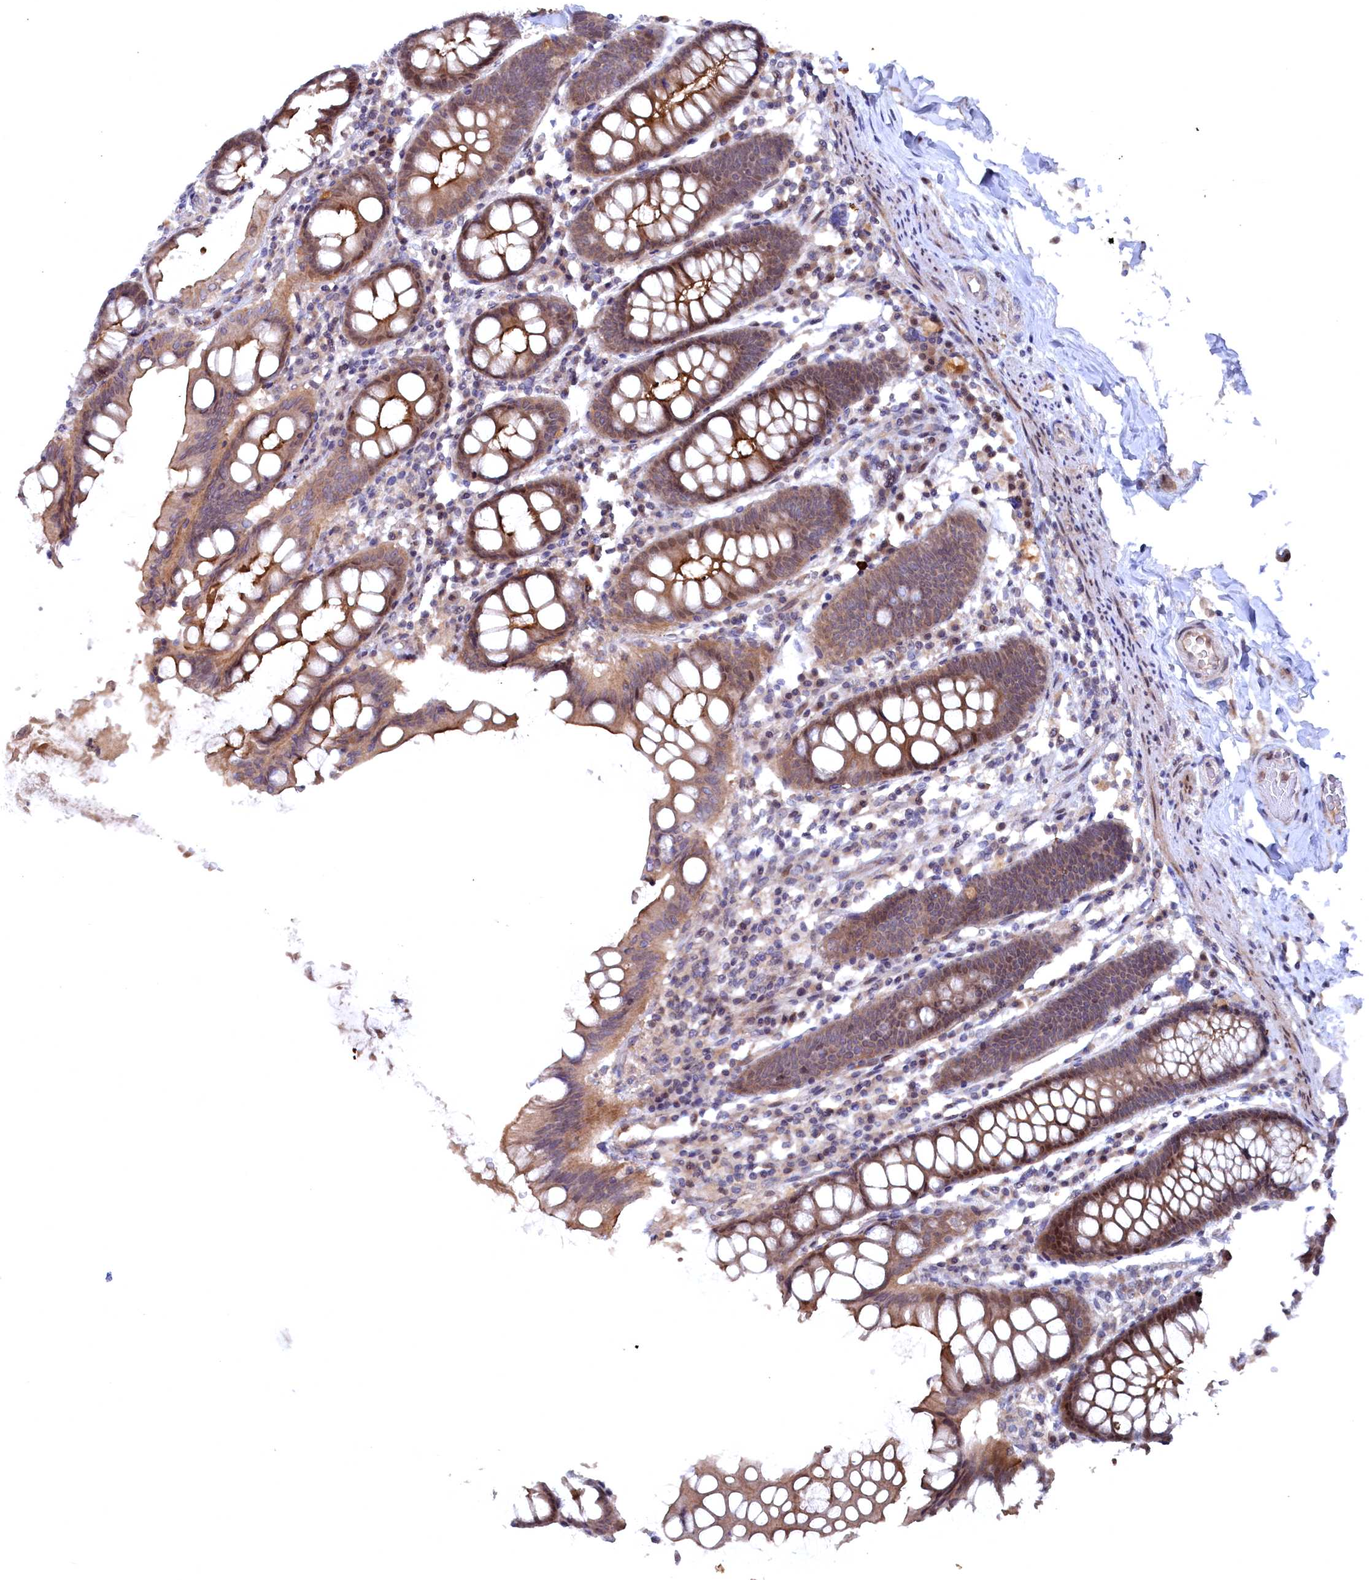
{"staining": {"intensity": "weak", "quantity": ">75%", "location": "cytoplasmic/membranous"}, "tissue": "colon", "cell_type": "Endothelial cells", "image_type": "normal", "snomed": [{"axis": "morphology", "description": "Normal tissue, NOS"}, {"axis": "topography", "description": "Colon"}], "caption": "Brown immunohistochemical staining in normal human colon exhibits weak cytoplasmic/membranous staining in approximately >75% of endothelial cells. The protein of interest is shown in brown color, while the nuclei are stained blue.", "gene": "TMC5", "patient": {"sex": "female", "age": 79}}